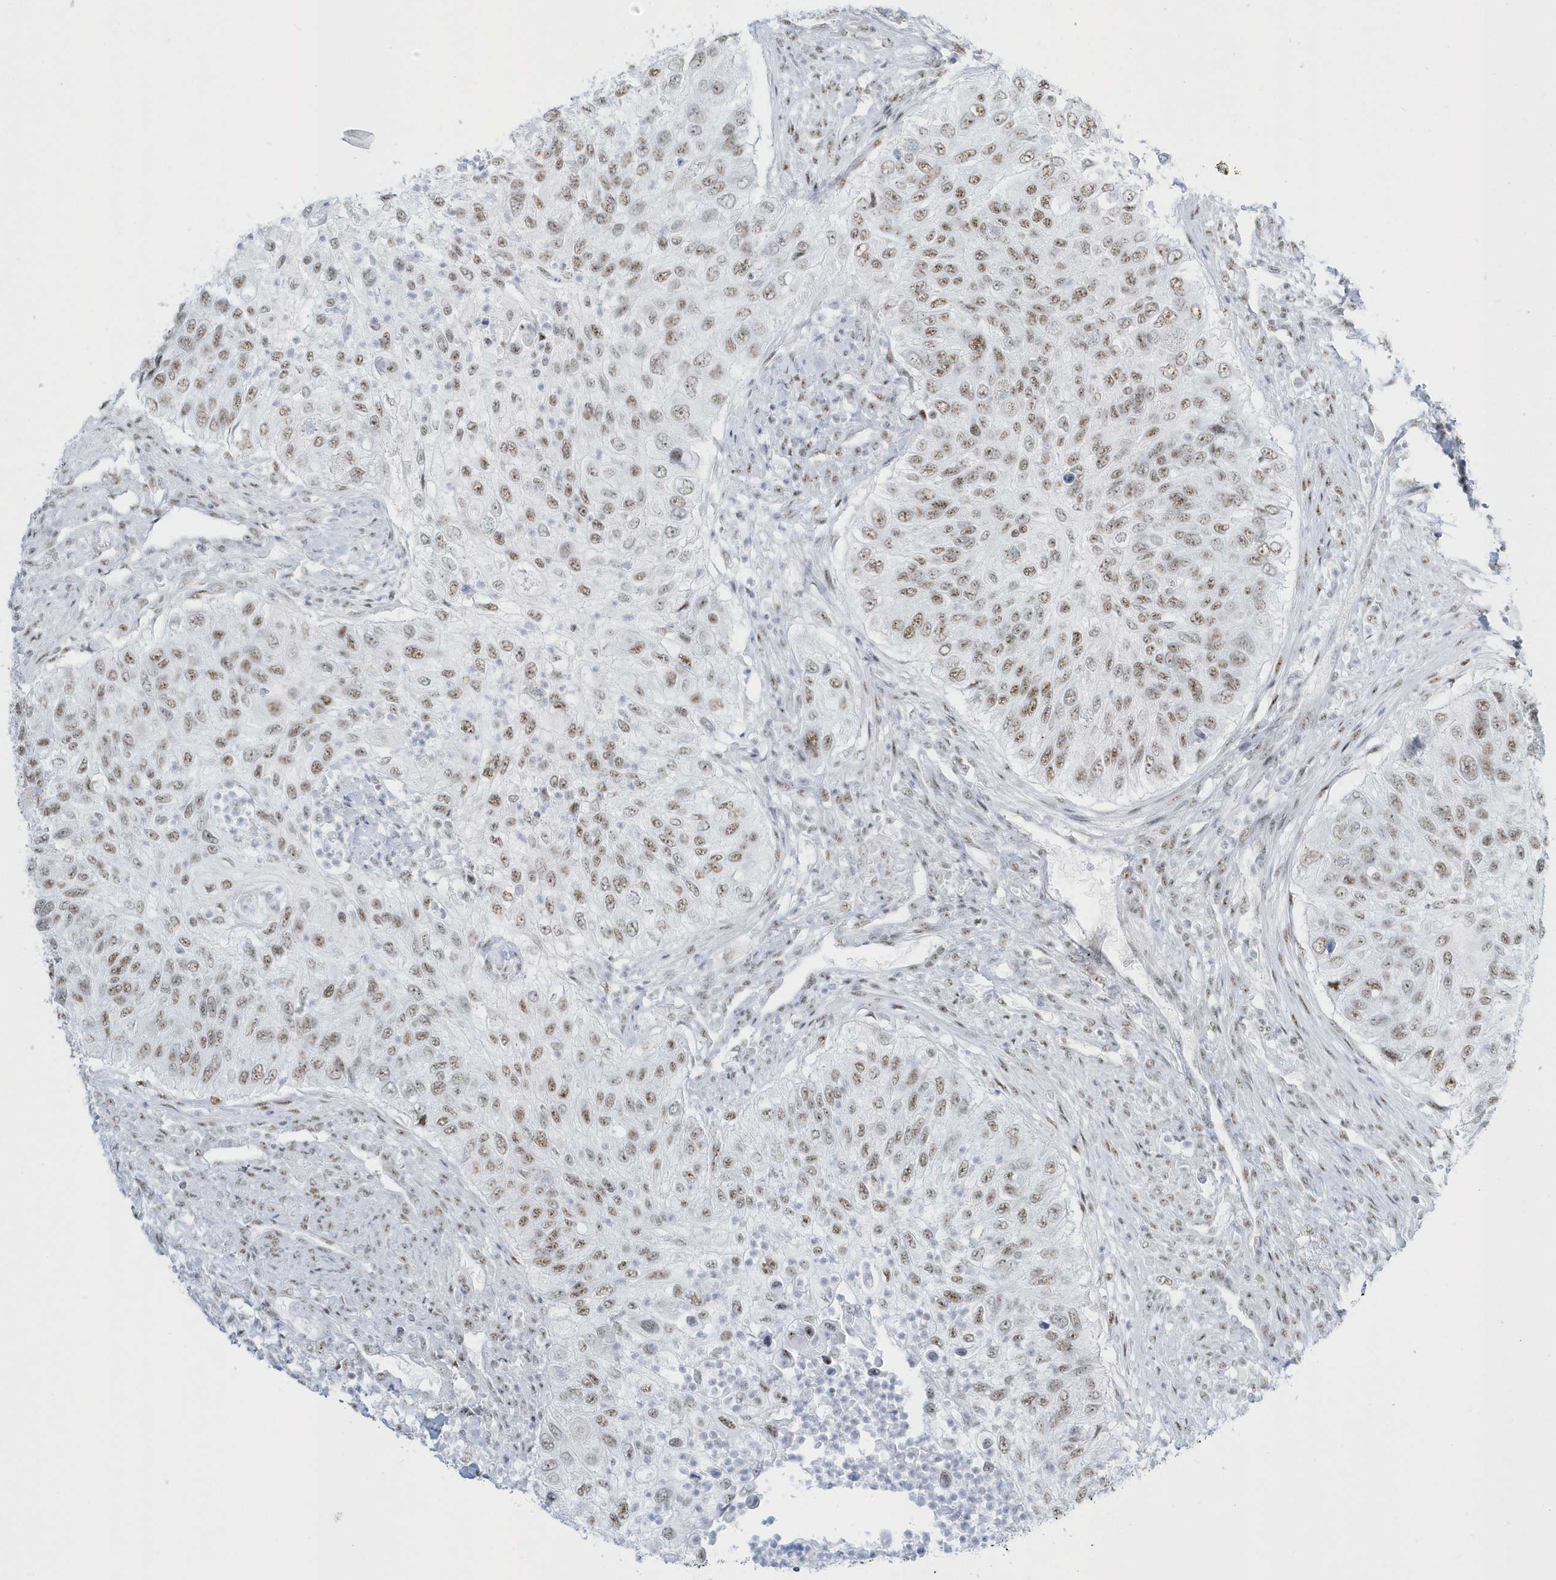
{"staining": {"intensity": "moderate", "quantity": ">75%", "location": "nuclear"}, "tissue": "urothelial cancer", "cell_type": "Tumor cells", "image_type": "cancer", "snomed": [{"axis": "morphology", "description": "Urothelial carcinoma, High grade"}, {"axis": "topography", "description": "Urinary bladder"}], "caption": "Tumor cells display medium levels of moderate nuclear expression in approximately >75% of cells in high-grade urothelial carcinoma.", "gene": "PLEKHN1", "patient": {"sex": "female", "age": 60}}